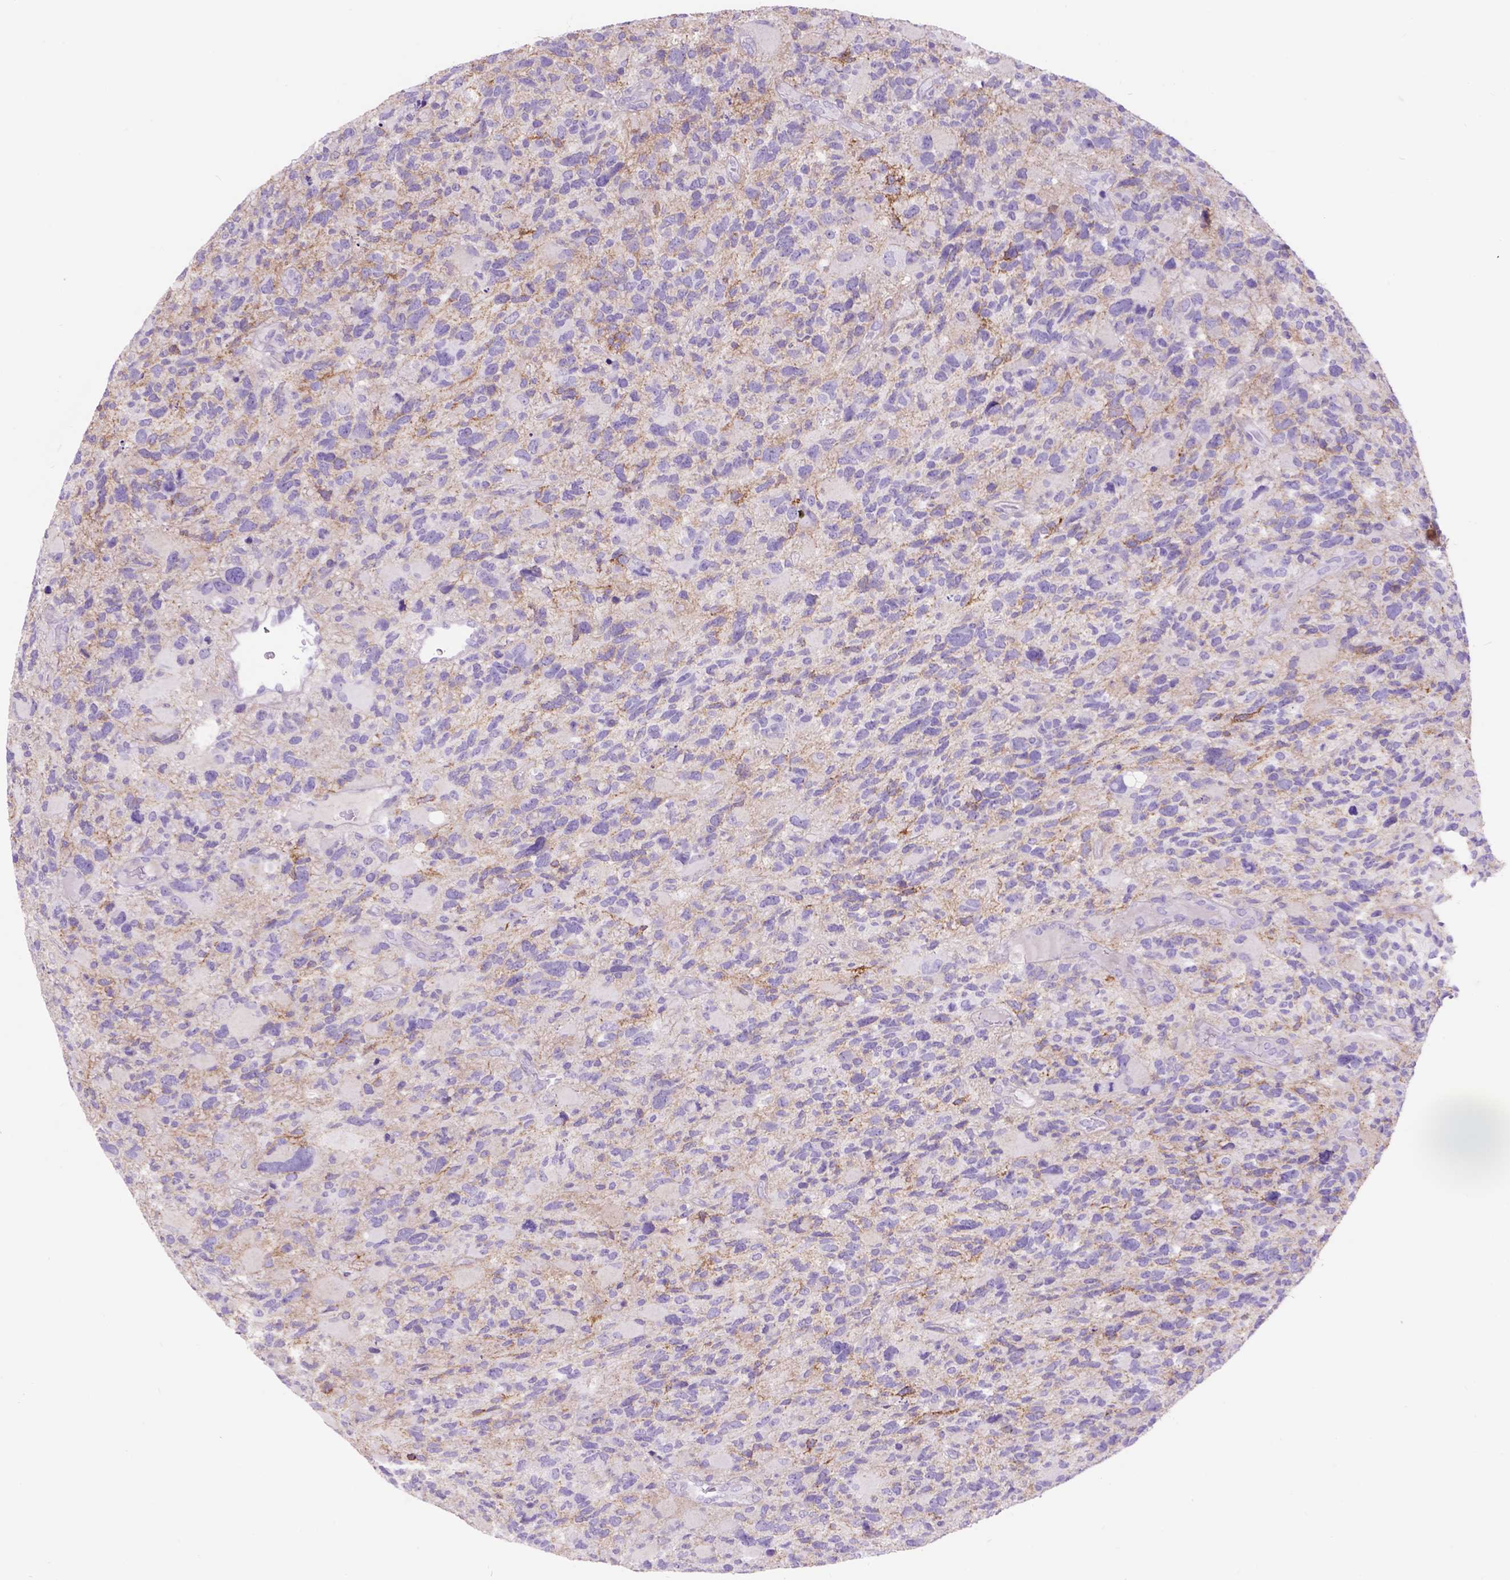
{"staining": {"intensity": "negative", "quantity": "none", "location": "none"}, "tissue": "glioma", "cell_type": "Tumor cells", "image_type": "cancer", "snomed": [{"axis": "morphology", "description": "Glioma, malignant, High grade"}, {"axis": "topography", "description": "Brain"}], "caption": "This photomicrograph is of glioma stained with IHC to label a protein in brown with the nuclei are counter-stained blue. There is no expression in tumor cells.", "gene": "EGFR", "patient": {"sex": "female", "age": 71}}